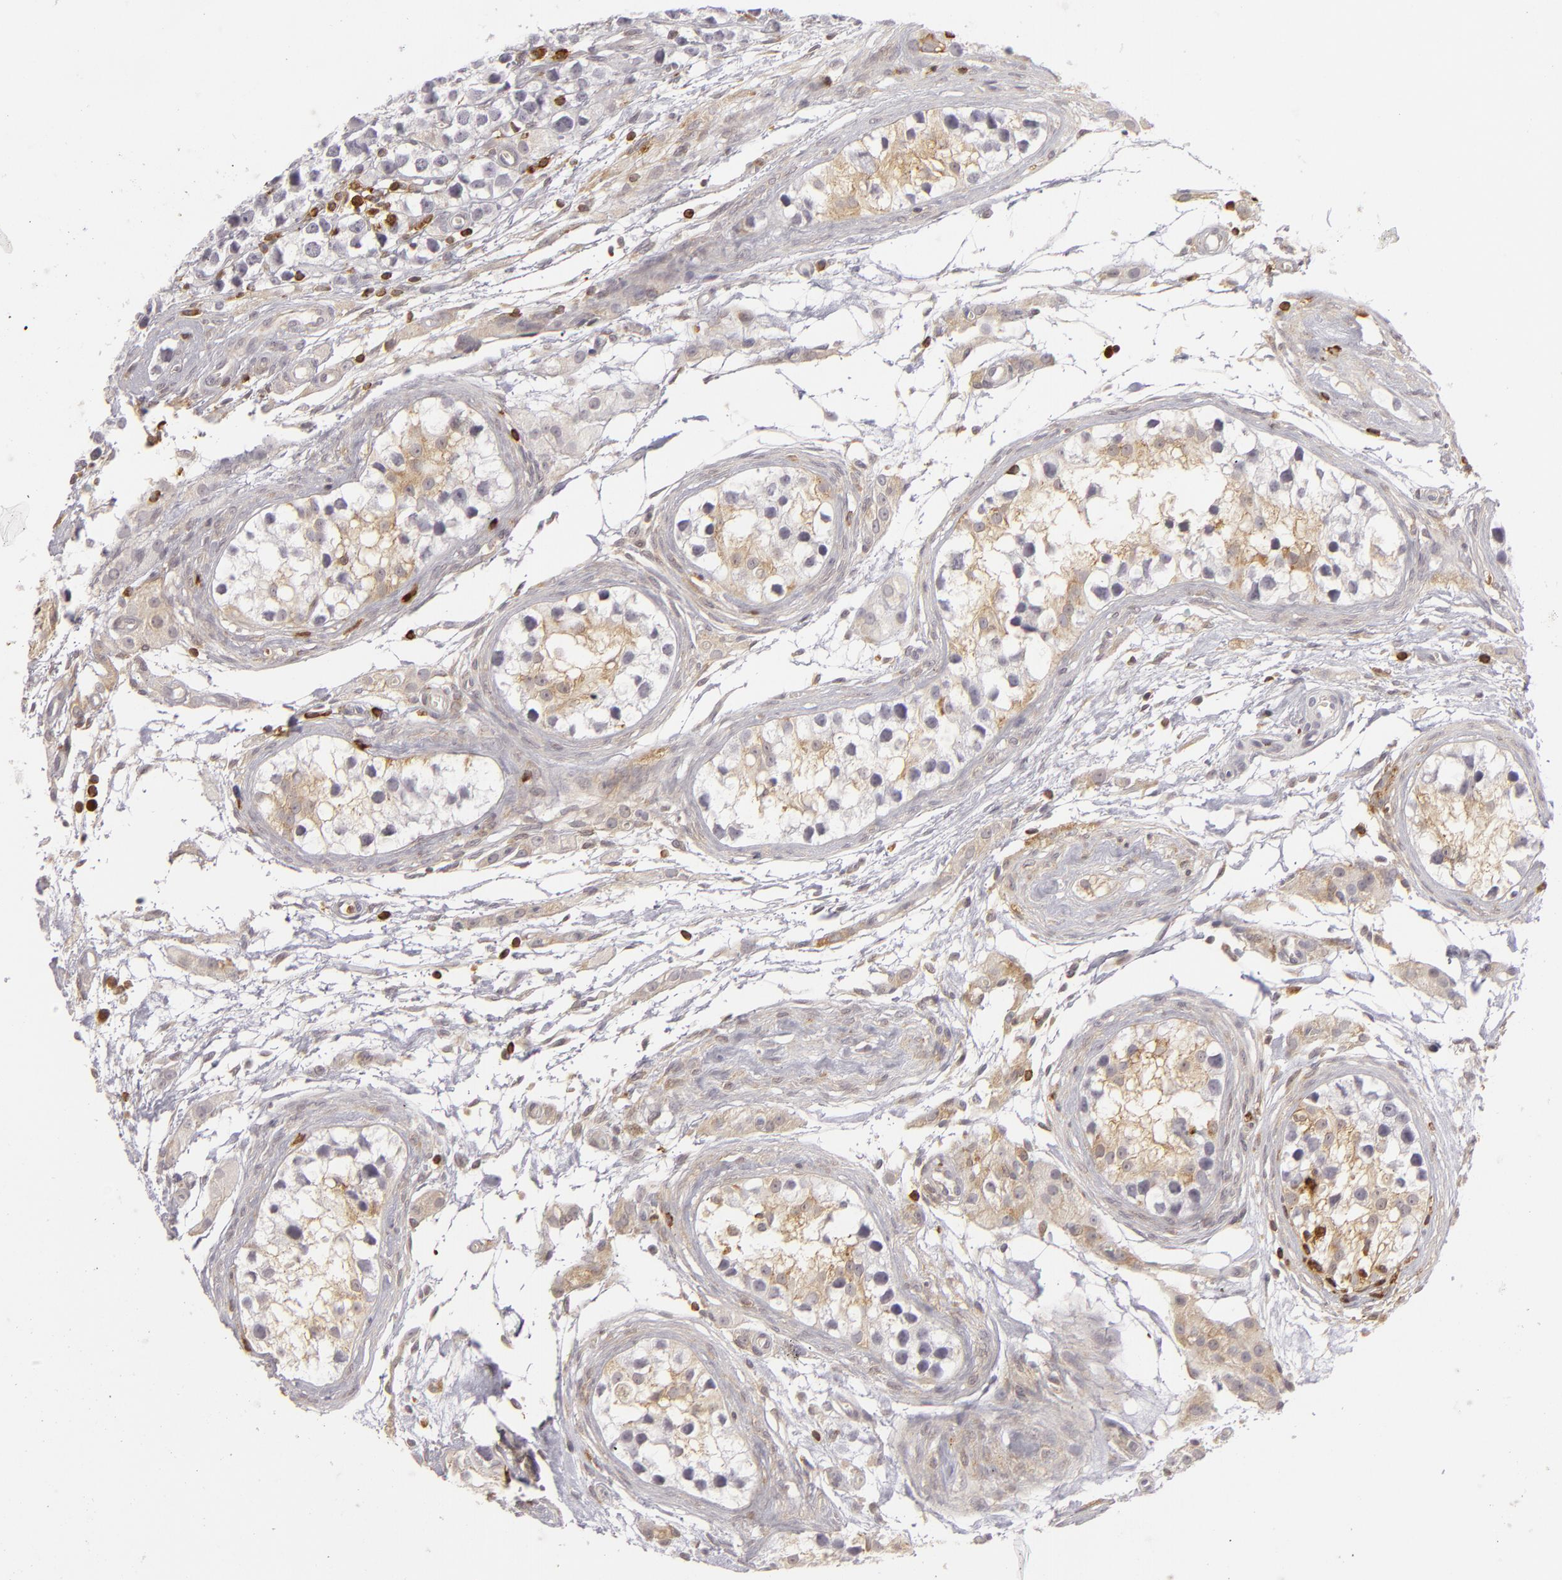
{"staining": {"intensity": "negative", "quantity": "none", "location": "none"}, "tissue": "testis cancer", "cell_type": "Tumor cells", "image_type": "cancer", "snomed": [{"axis": "morphology", "description": "Seminoma, NOS"}, {"axis": "topography", "description": "Testis"}], "caption": "High power microscopy photomicrograph of an immunohistochemistry (IHC) micrograph of testis cancer, revealing no significant expression in tumor cells.", "gene": "APOBEC3G", "patient": {"sex": "male", "age": 25}}